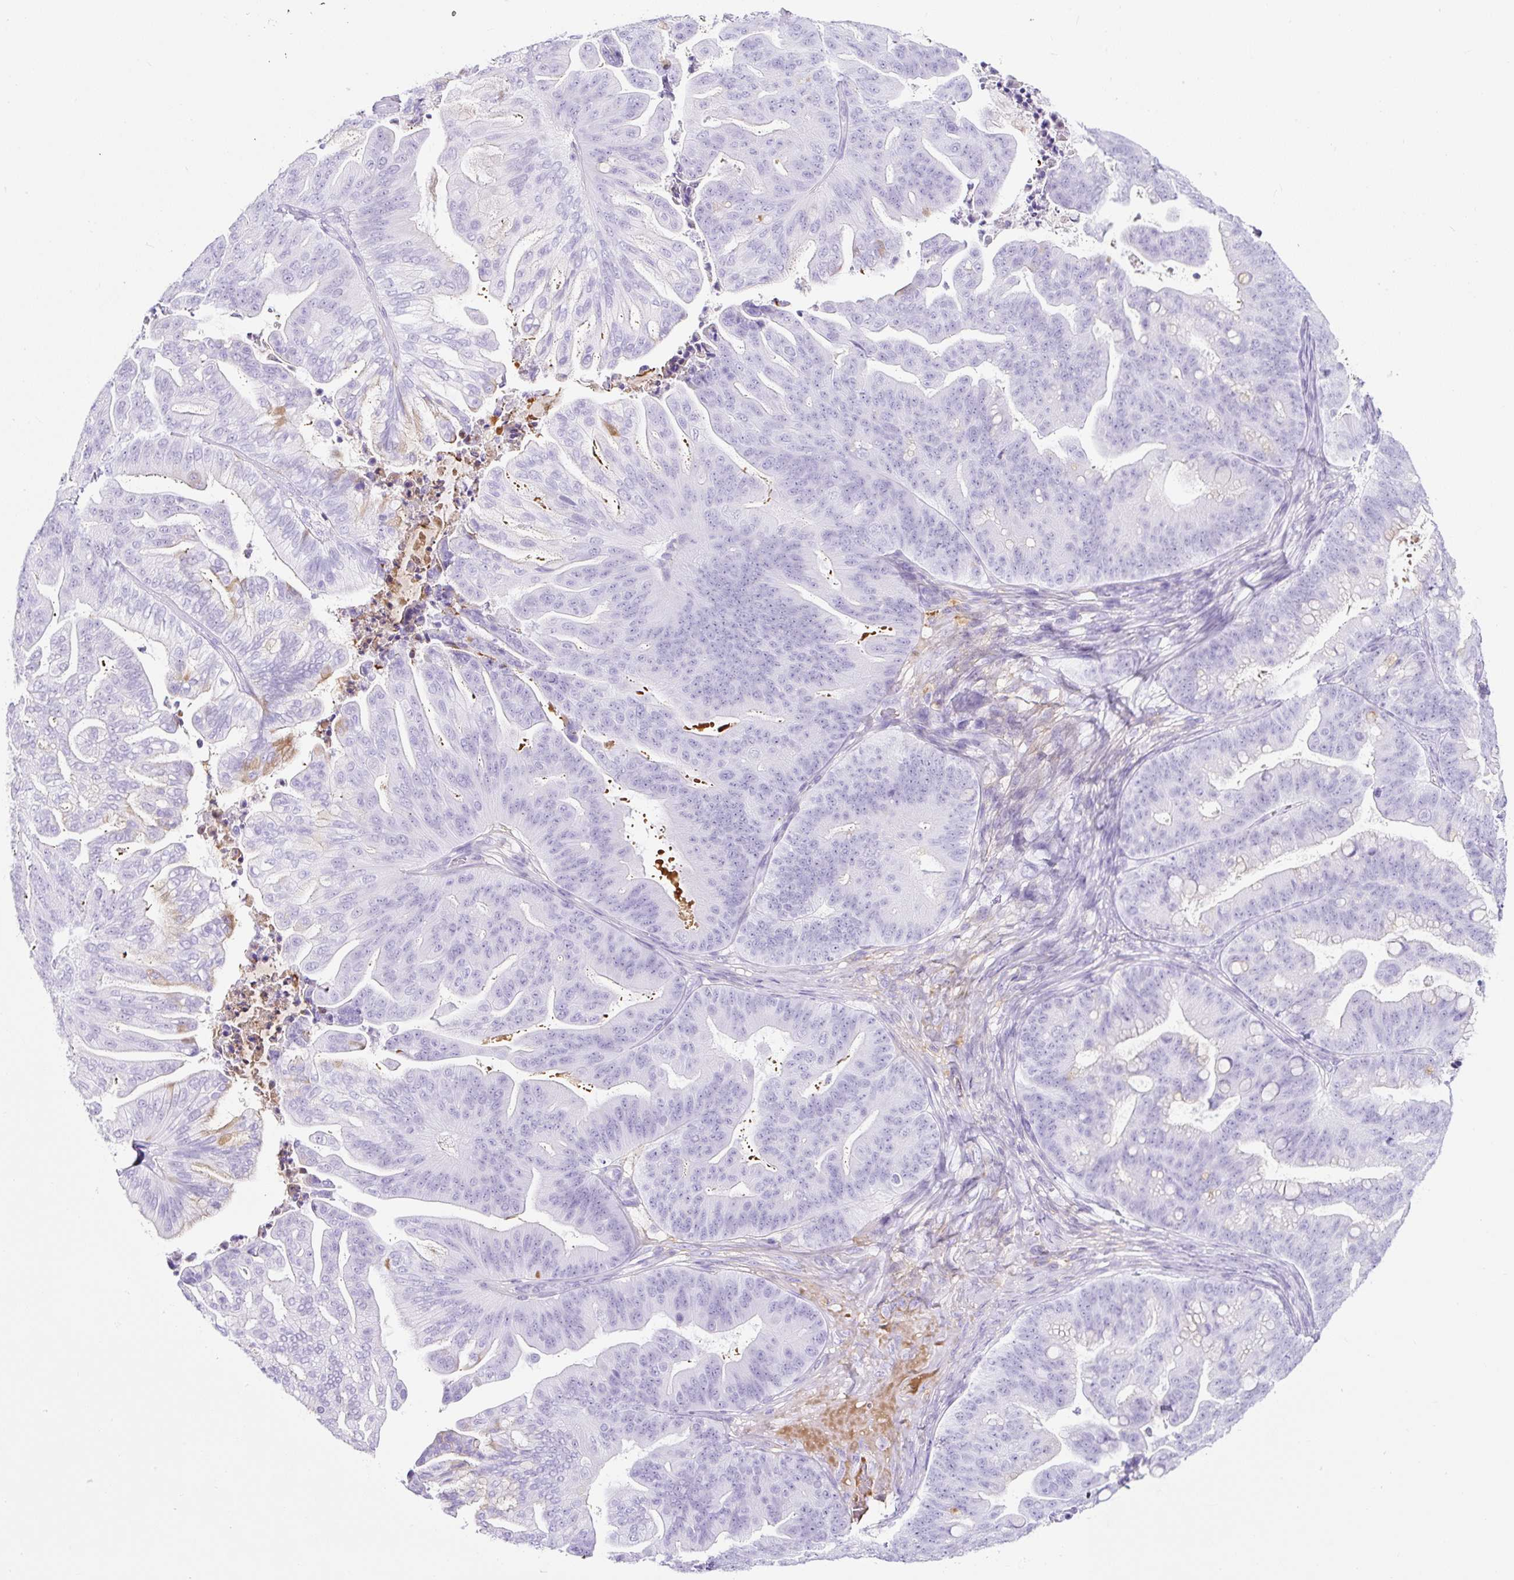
{"staining": {"intensity": "negative", "quantity": "none", "location": "none"}, "tissue": "ovarian cancer", "cell_type": "Tumor cells", "image_type": "cancer", "snomed": [{"axis": "morphology", "description": "Cystadenocarcinoma, mucinous, NOS"}, {"axis": "topography", "description": "Ovary"}], "caption": "IHC image of human ovarian mucinous cystadenocarcinoma stained for a protein (brown), which exhibits no expression in tumor cells.", "gene": "TMEM200B", "patient": {"sex": "female", "age": 67}}